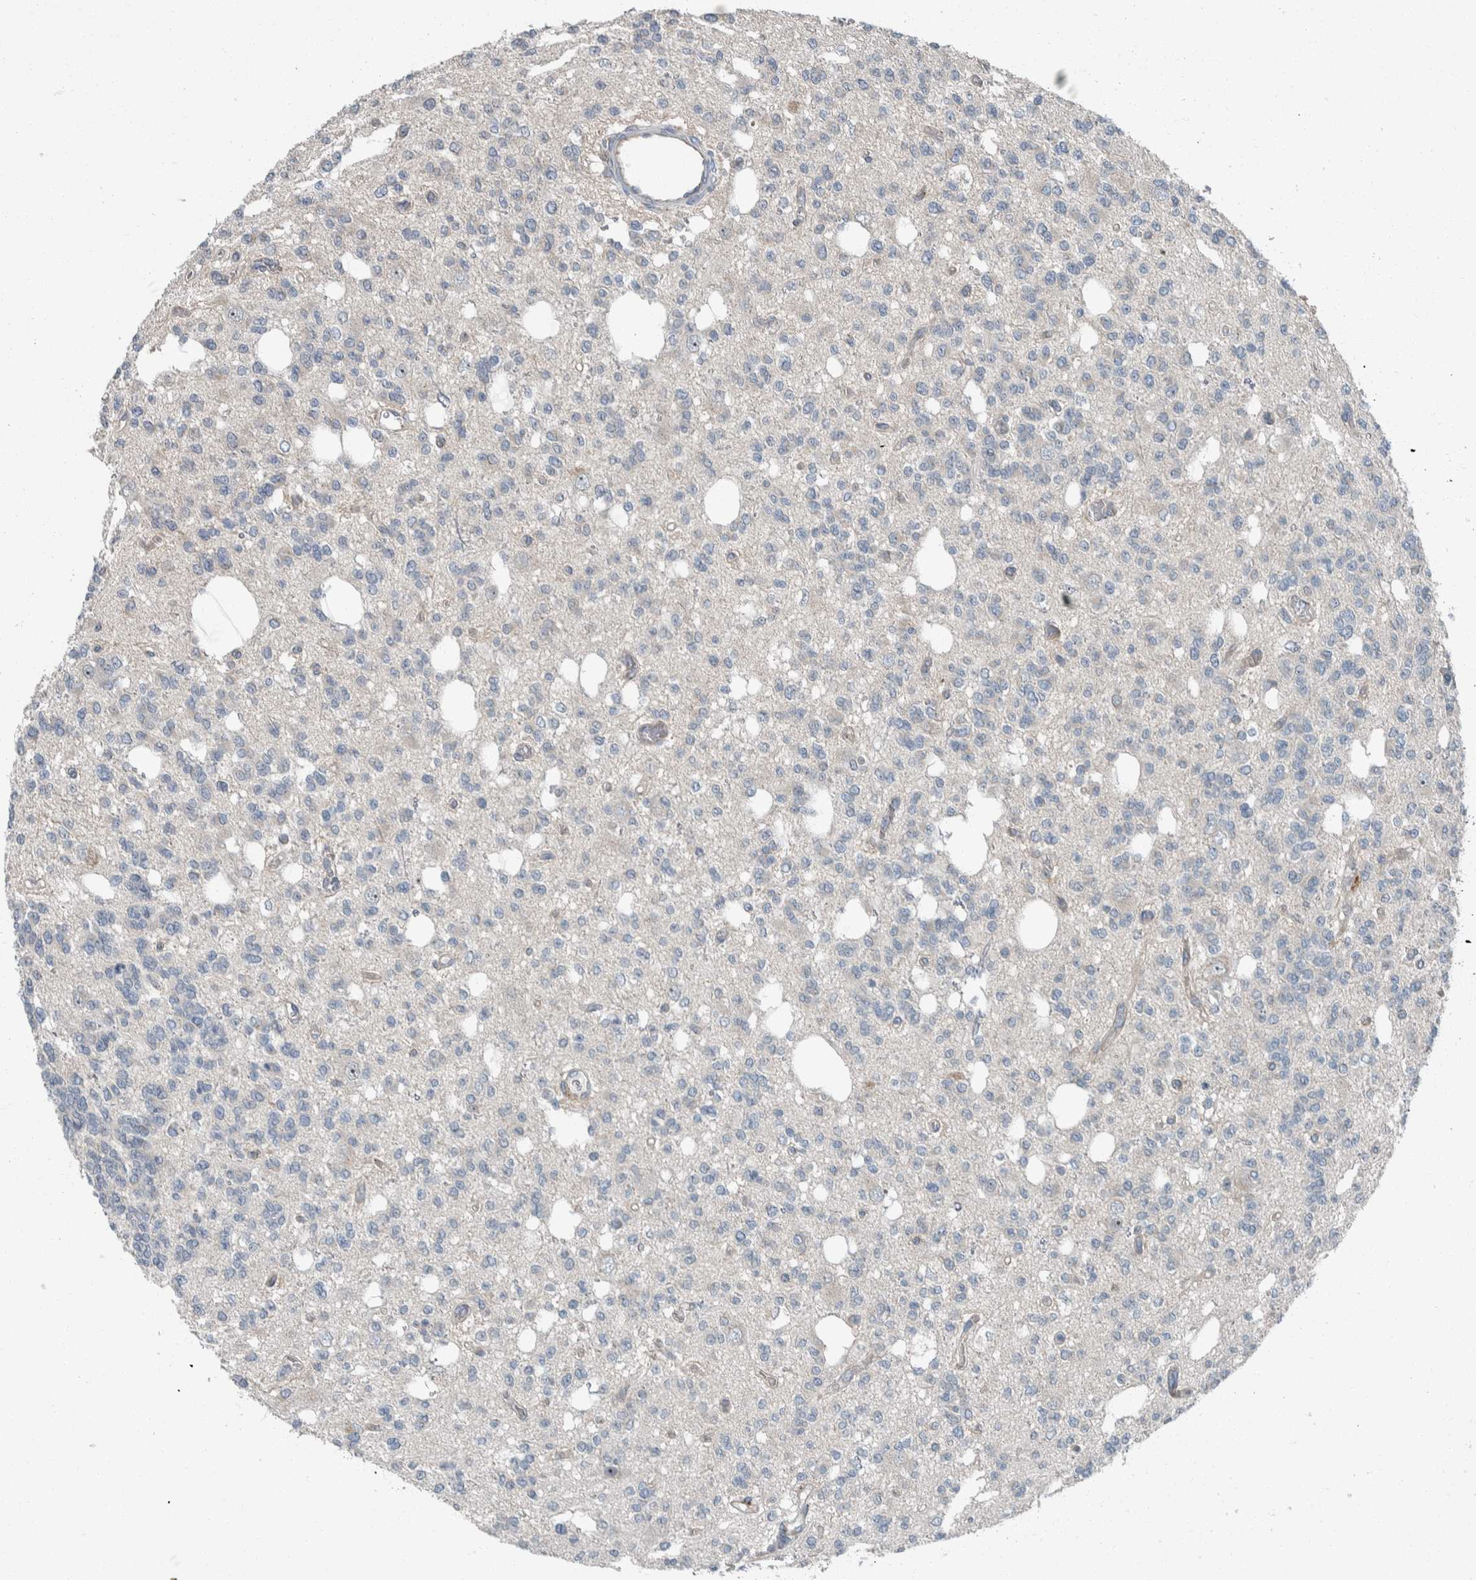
{"staining": {"intensity": "negative", "quantity": "none", "location": "none"}, "tissue": "glioma", "cell_type": "Tumor cells", "image_type": "cancer", "snomed": [{"axis": "morphology", "description": "Glioma, malignant, Low grade"}, {"axis": "topography", "description": "Brain"}], "caption": "Histopathology image shows no protein expression in tumor cells of glioma tissue.", "gene": "USP25", "patient": {"sex": "male", "age": 38}}